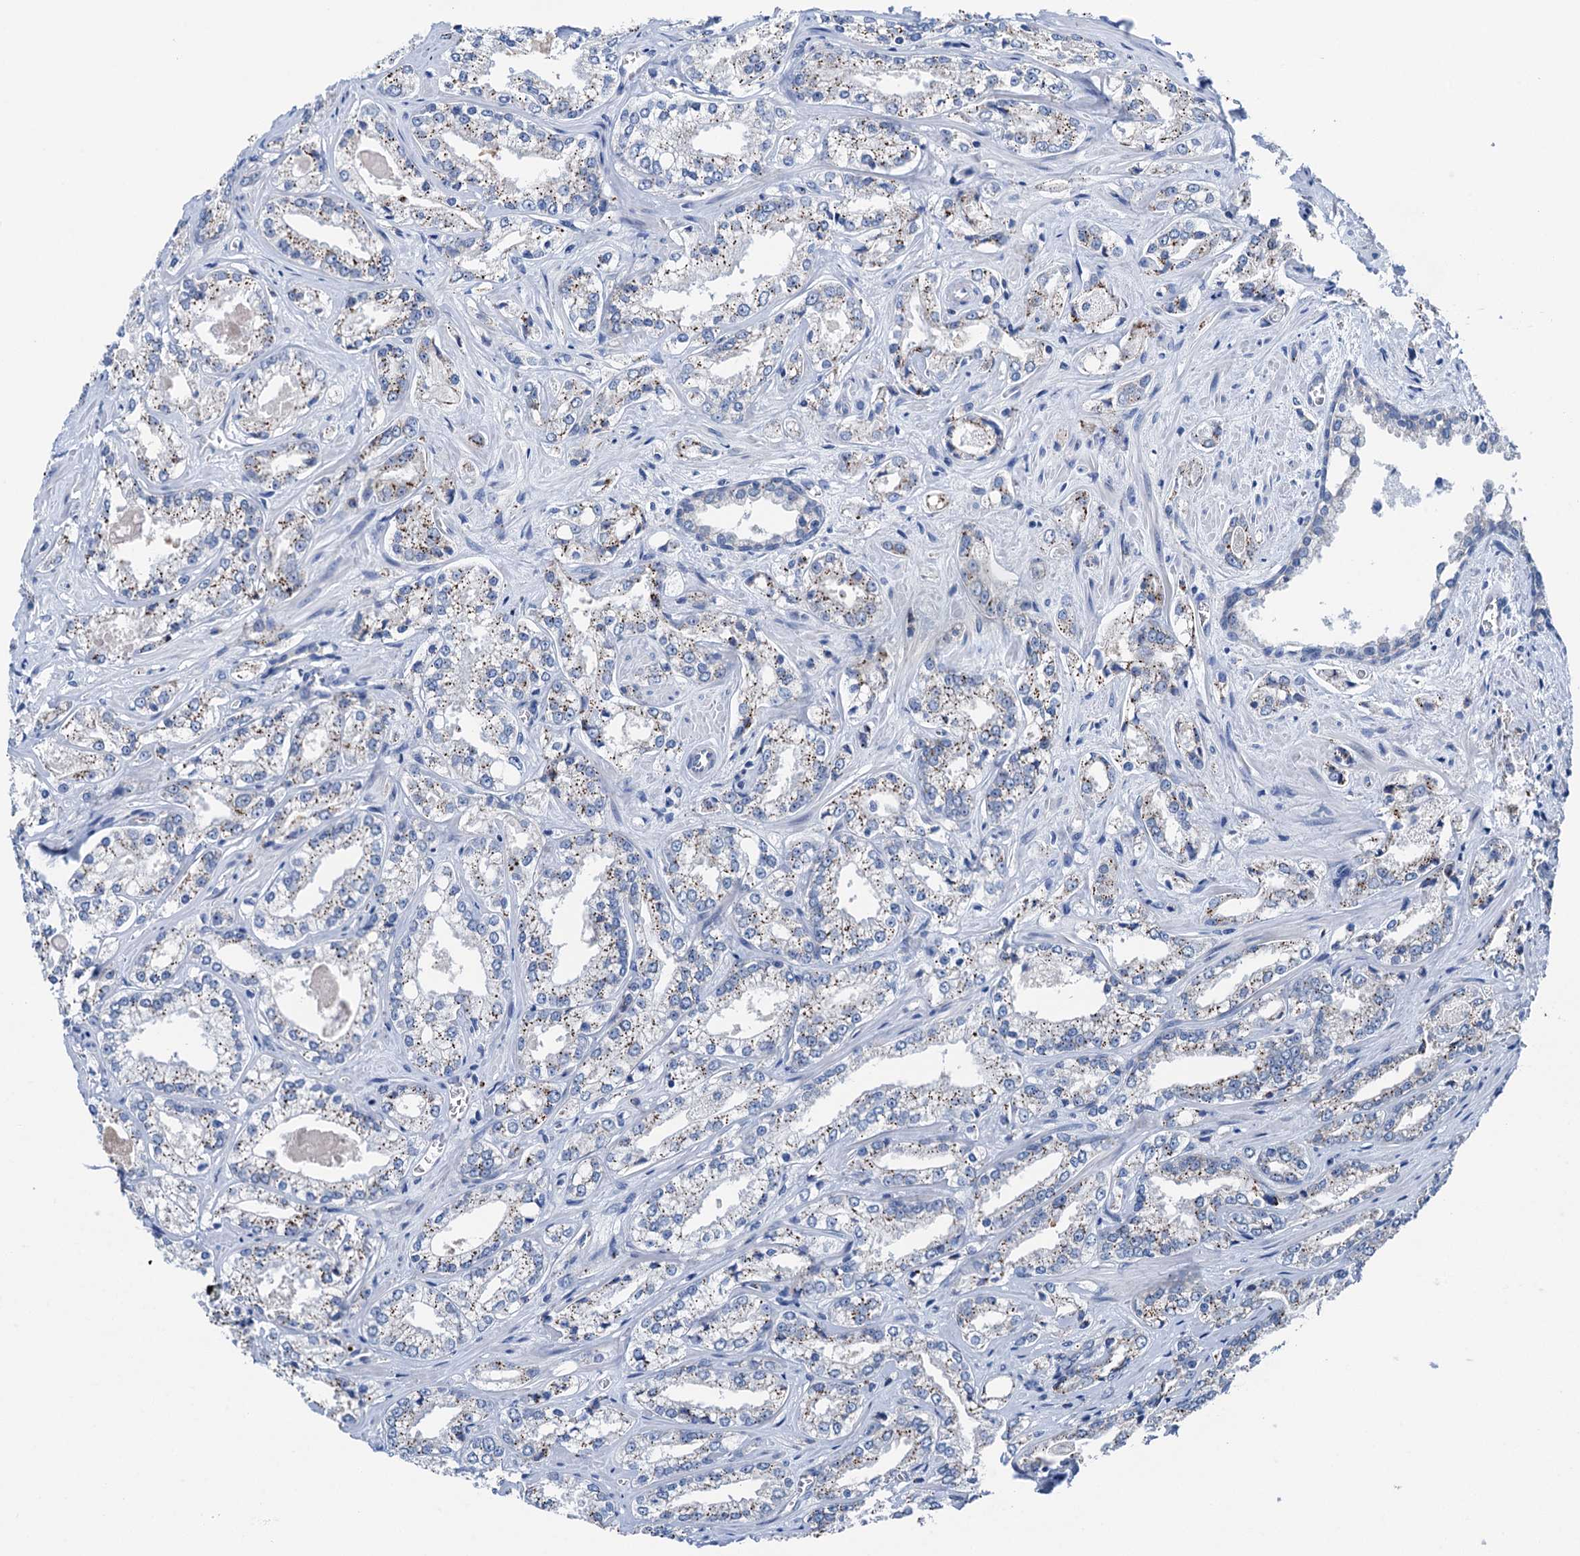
{"staining": {"intensity": "weak", "quantity": "<25%", "location": "cytoplasmic/membranous"}, "tissue": "prostate cancer", "cell_type": "Tumor cells", "image_type": "cancer", "snomed": [{"axis": "morphology", "description": "Adenocarcinoma, Low grade"}, {"axis": "topography", "description": "Prostate"}], "caption": "Human prostate cancer (low-grade adenocarcinoma) stained for a protein using IHC demonstrates no expression in tumor cells.", "gene": "ELAC1", "patient": {"sex": "male", "age": 47}}